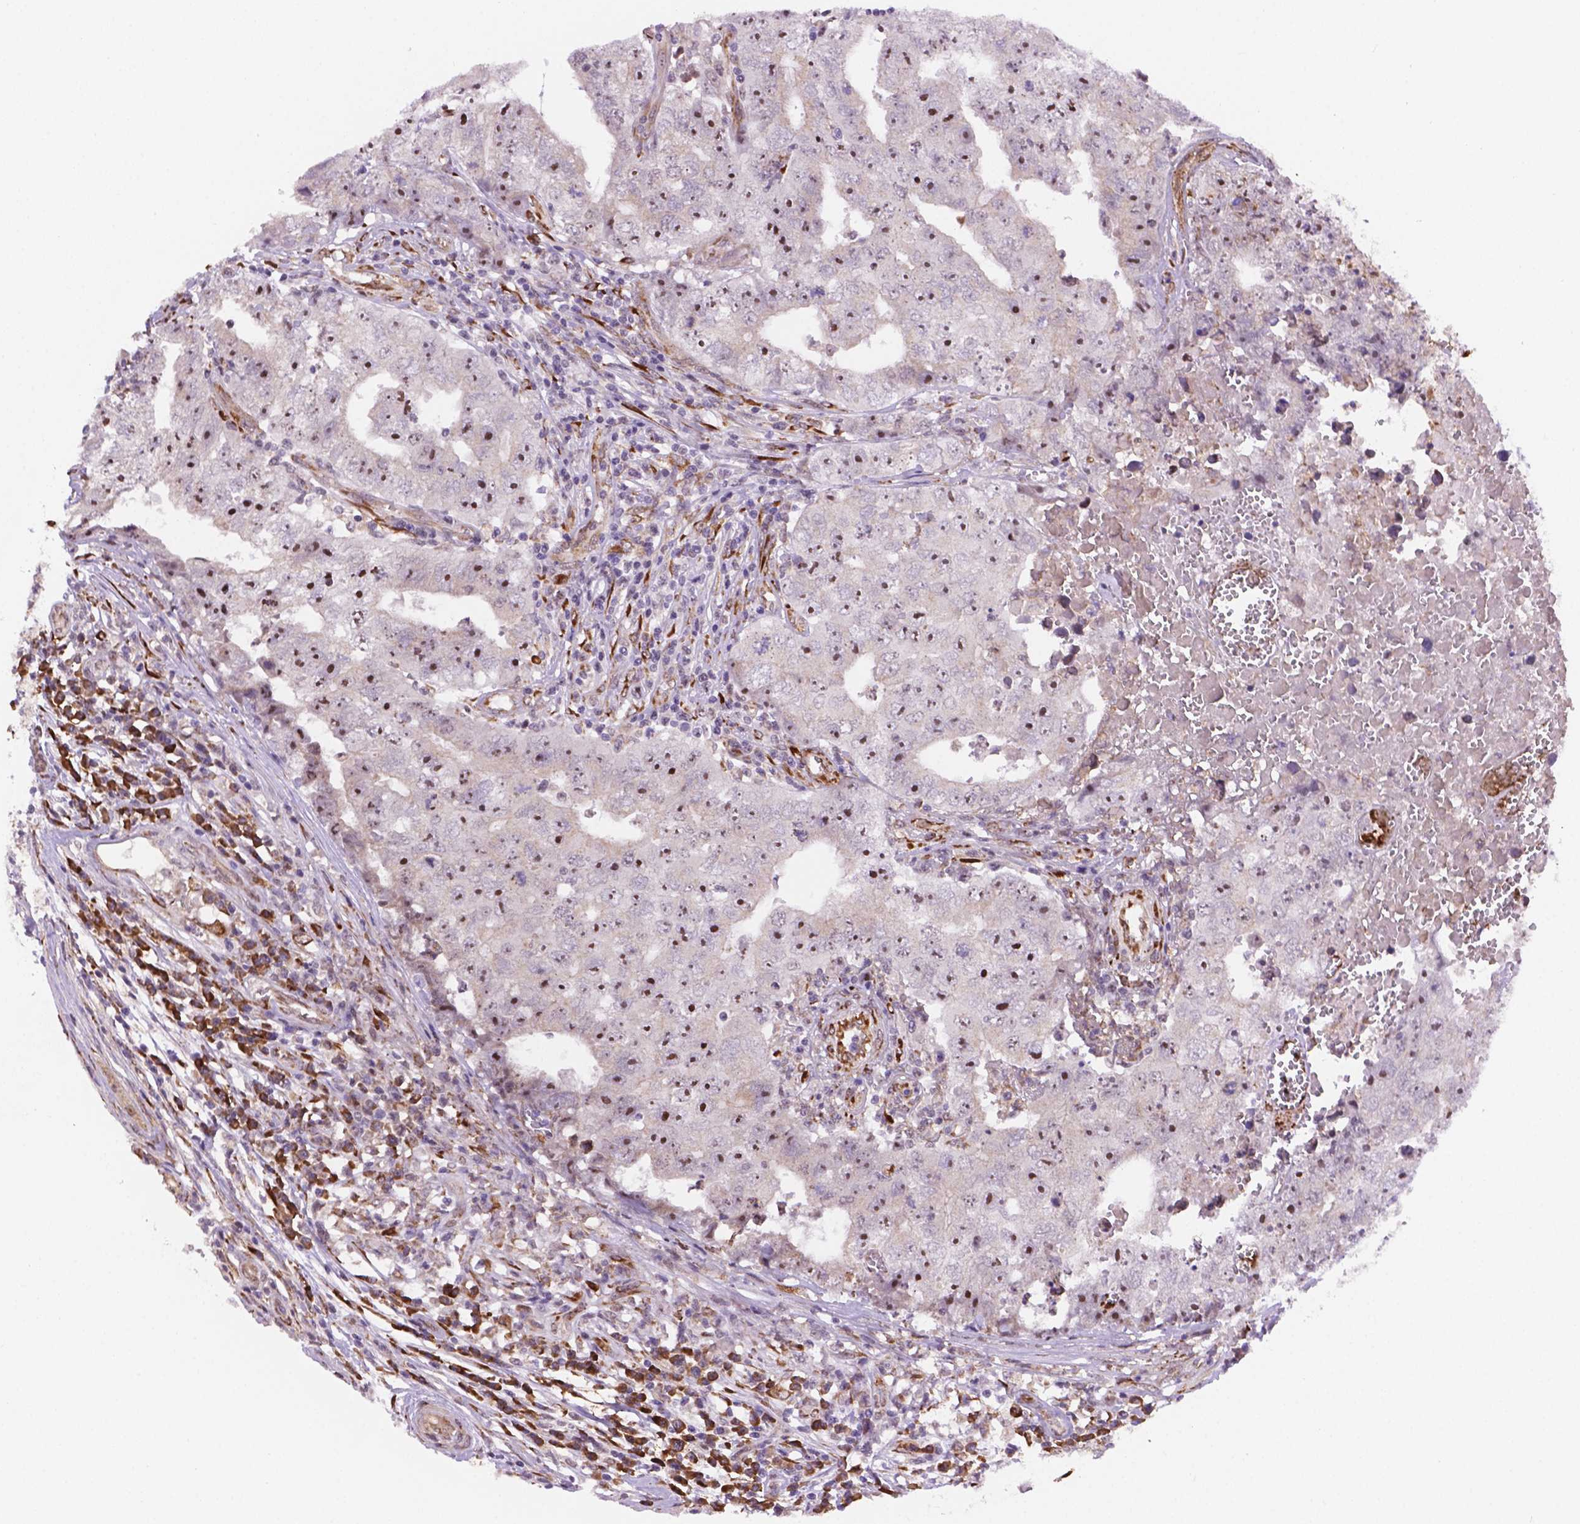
{"staining": {"intensity": "strong", "quantity": "25%-75%", "location": "nuclear"}, "tissue": "testis cancer", "cell_type": "Tumor cells", "image_type": "cancer", "snomed": [{"axis": "morphology", "description": "Carcinoma, Embryonal, NOS"}, {"axis": "topography", "description": "Testis"}], "caption": "Immunohistochemical staining of human testis cancer exhibits high levels of strong nuclear expression in approximately 25%-75% of tumor cells.", "gene": "FNIP1", "patient": {"sex": "male", "age": 36}}